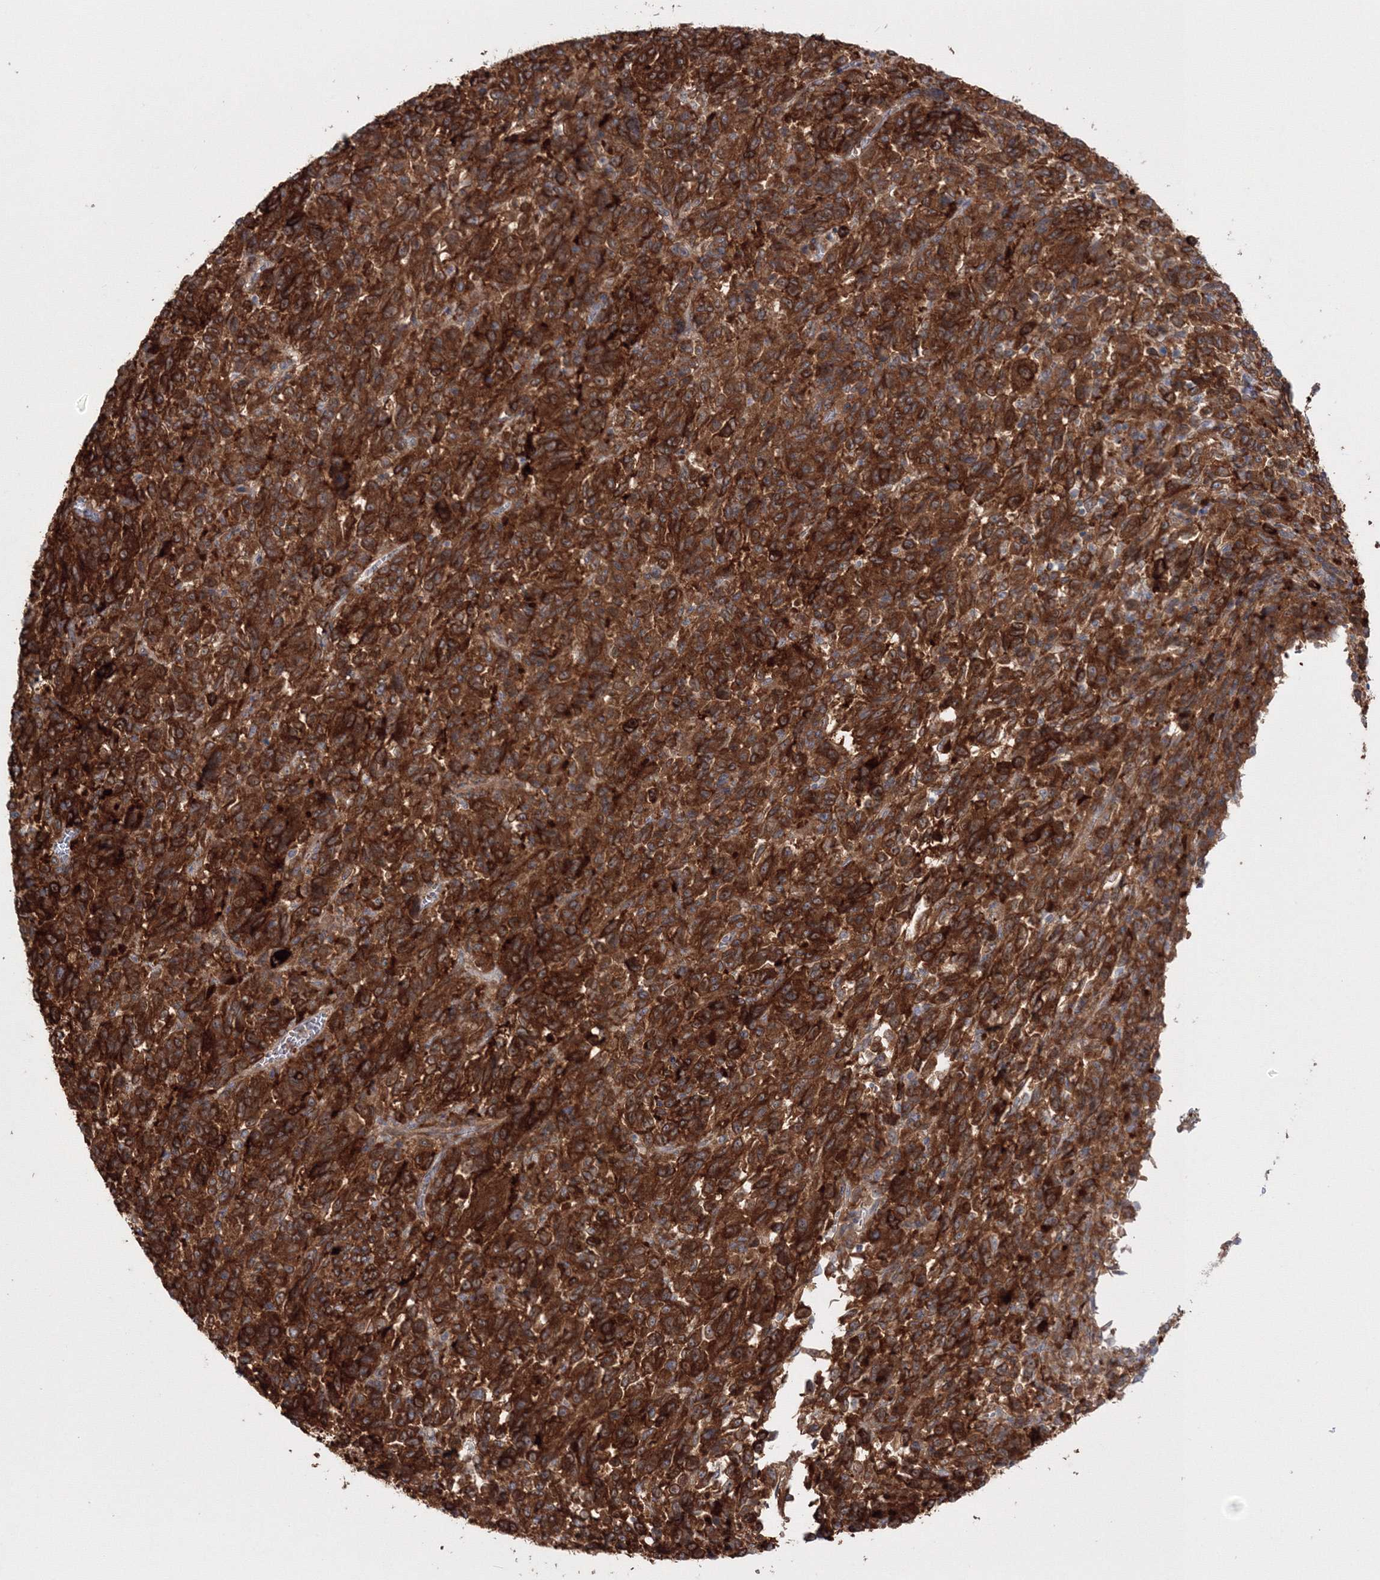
{"staining": {"intensity": "strong", "quantity": ">75%", "location": "cytoplasmic/membranous"}, "tissue": "melanoma", "cell_type": "Tumor cells", "image_type": "cancer", "snomed": [{"axis": "morphology", "description": "Malignant melanoma, Metastatic site"}, {"axis": "topography", "description": "Lung"}], "caption": "IHC staining of melanoma, which shows high levels of strong cytoplasmic/membranous staining in about >75% of tumor cells indicating strong cytoplasmic/membranous protein positivity. The staining was performed using DAB (3,3'-diaminobenzidine) (brown) for protein detection and nuclei were counterstained in hematoxylin (blue).", "gene": "IPMK", "patient": {"sex": "male", "age": 64}}